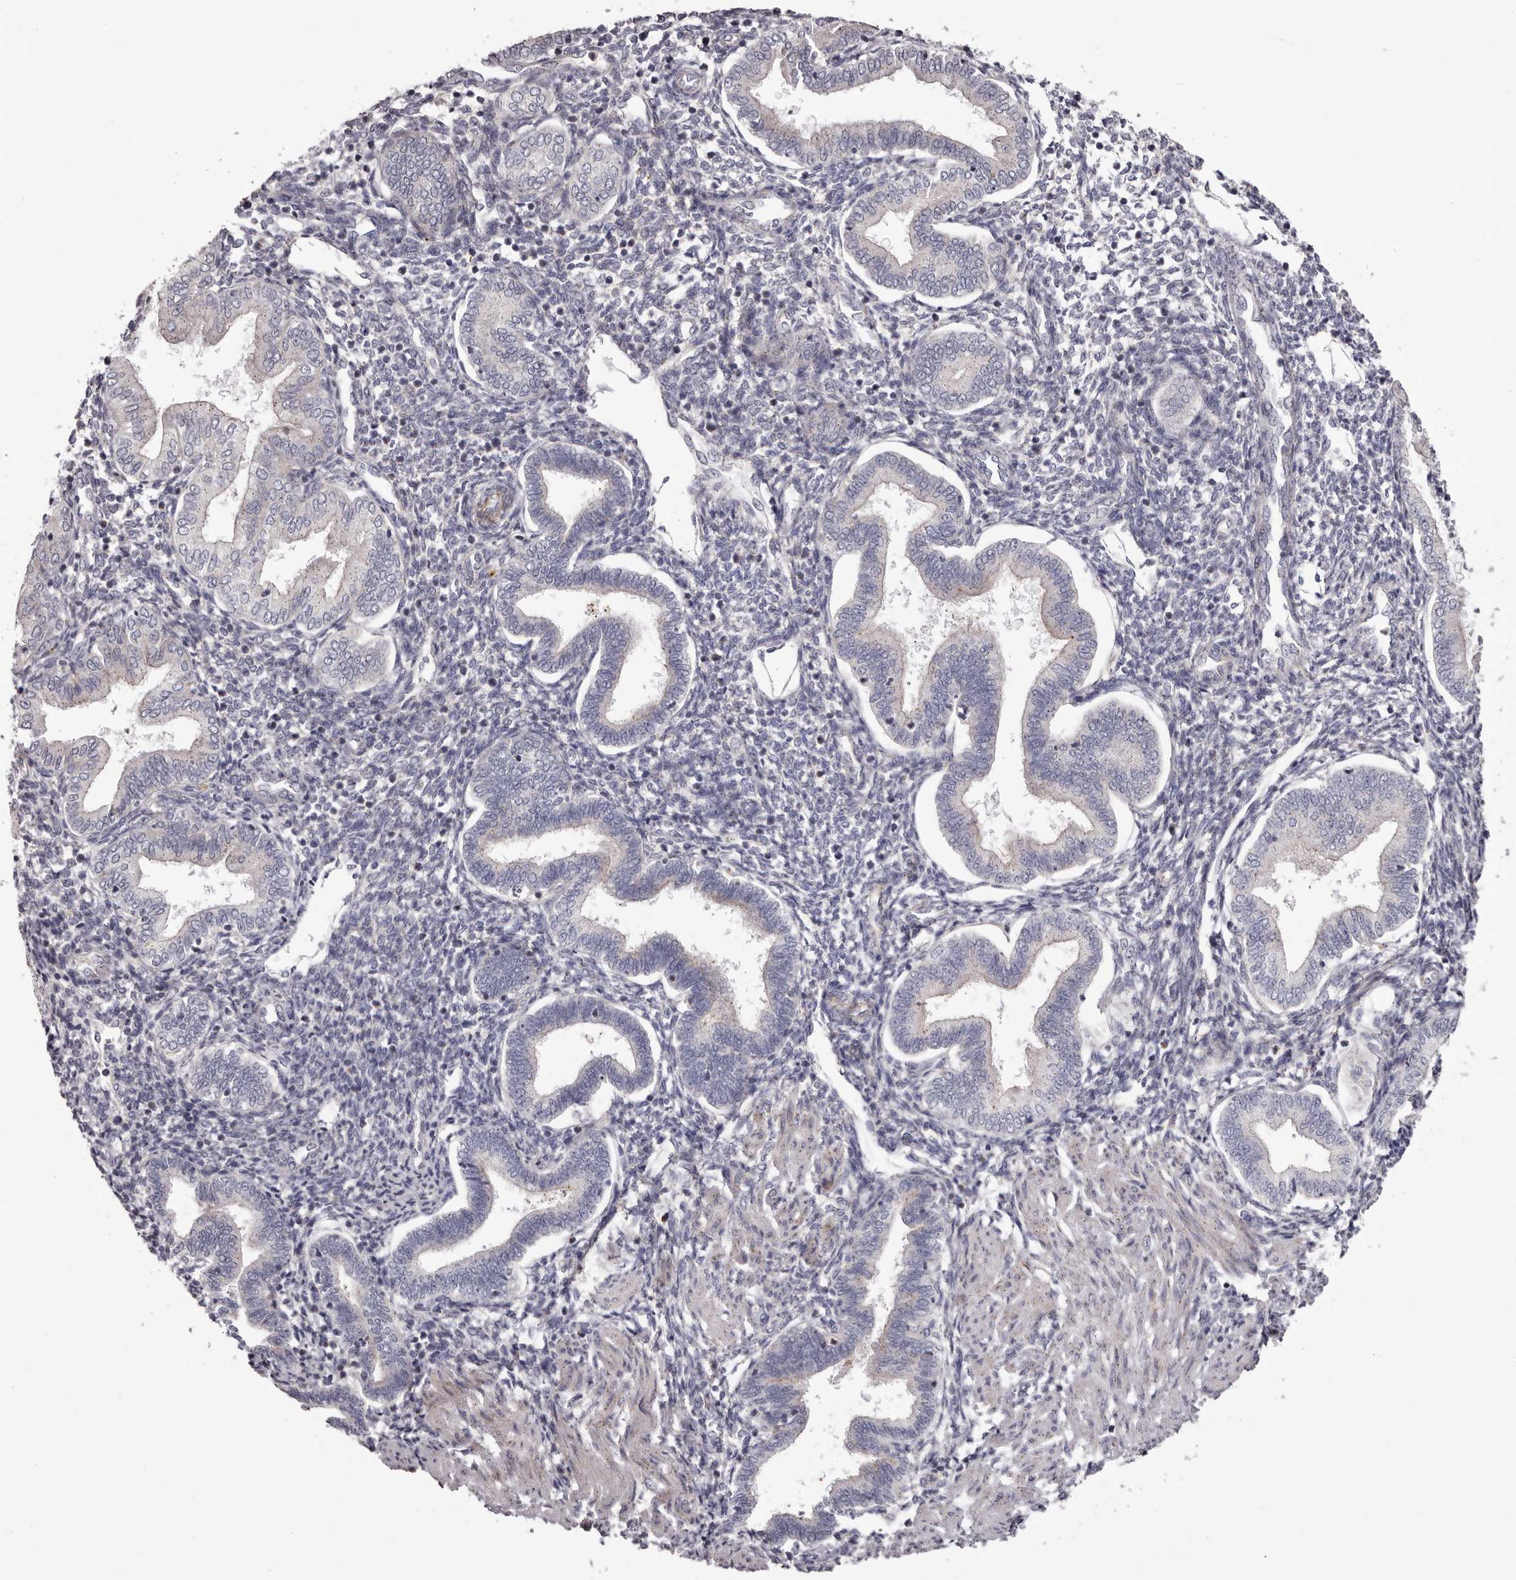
{"staining": {"intensity": "negative", "quantity": "none", "location": "none"}, "tissue": "endometrium", "cell_type": "Cells in endometrial stroma", "image_type": "normal", "snomed": [{"axis": "morphology", "description": "Normal tissue, NOS"}, {"axis": "topography", "description": "Endometrium"}], "caption": "A high-resolution image shows immunohistochemistry (IHC) staining of unremarkable endometrium, which reveals no significant expression in cells in endometrial stroma. The staining is performed using DAB (3,3'-diaminobenzidine) brown chromogen with nuclei counter-stained in using hematoxylin.", "gene": "PEG10", "patient": {"sex": "female", "age": 53}}